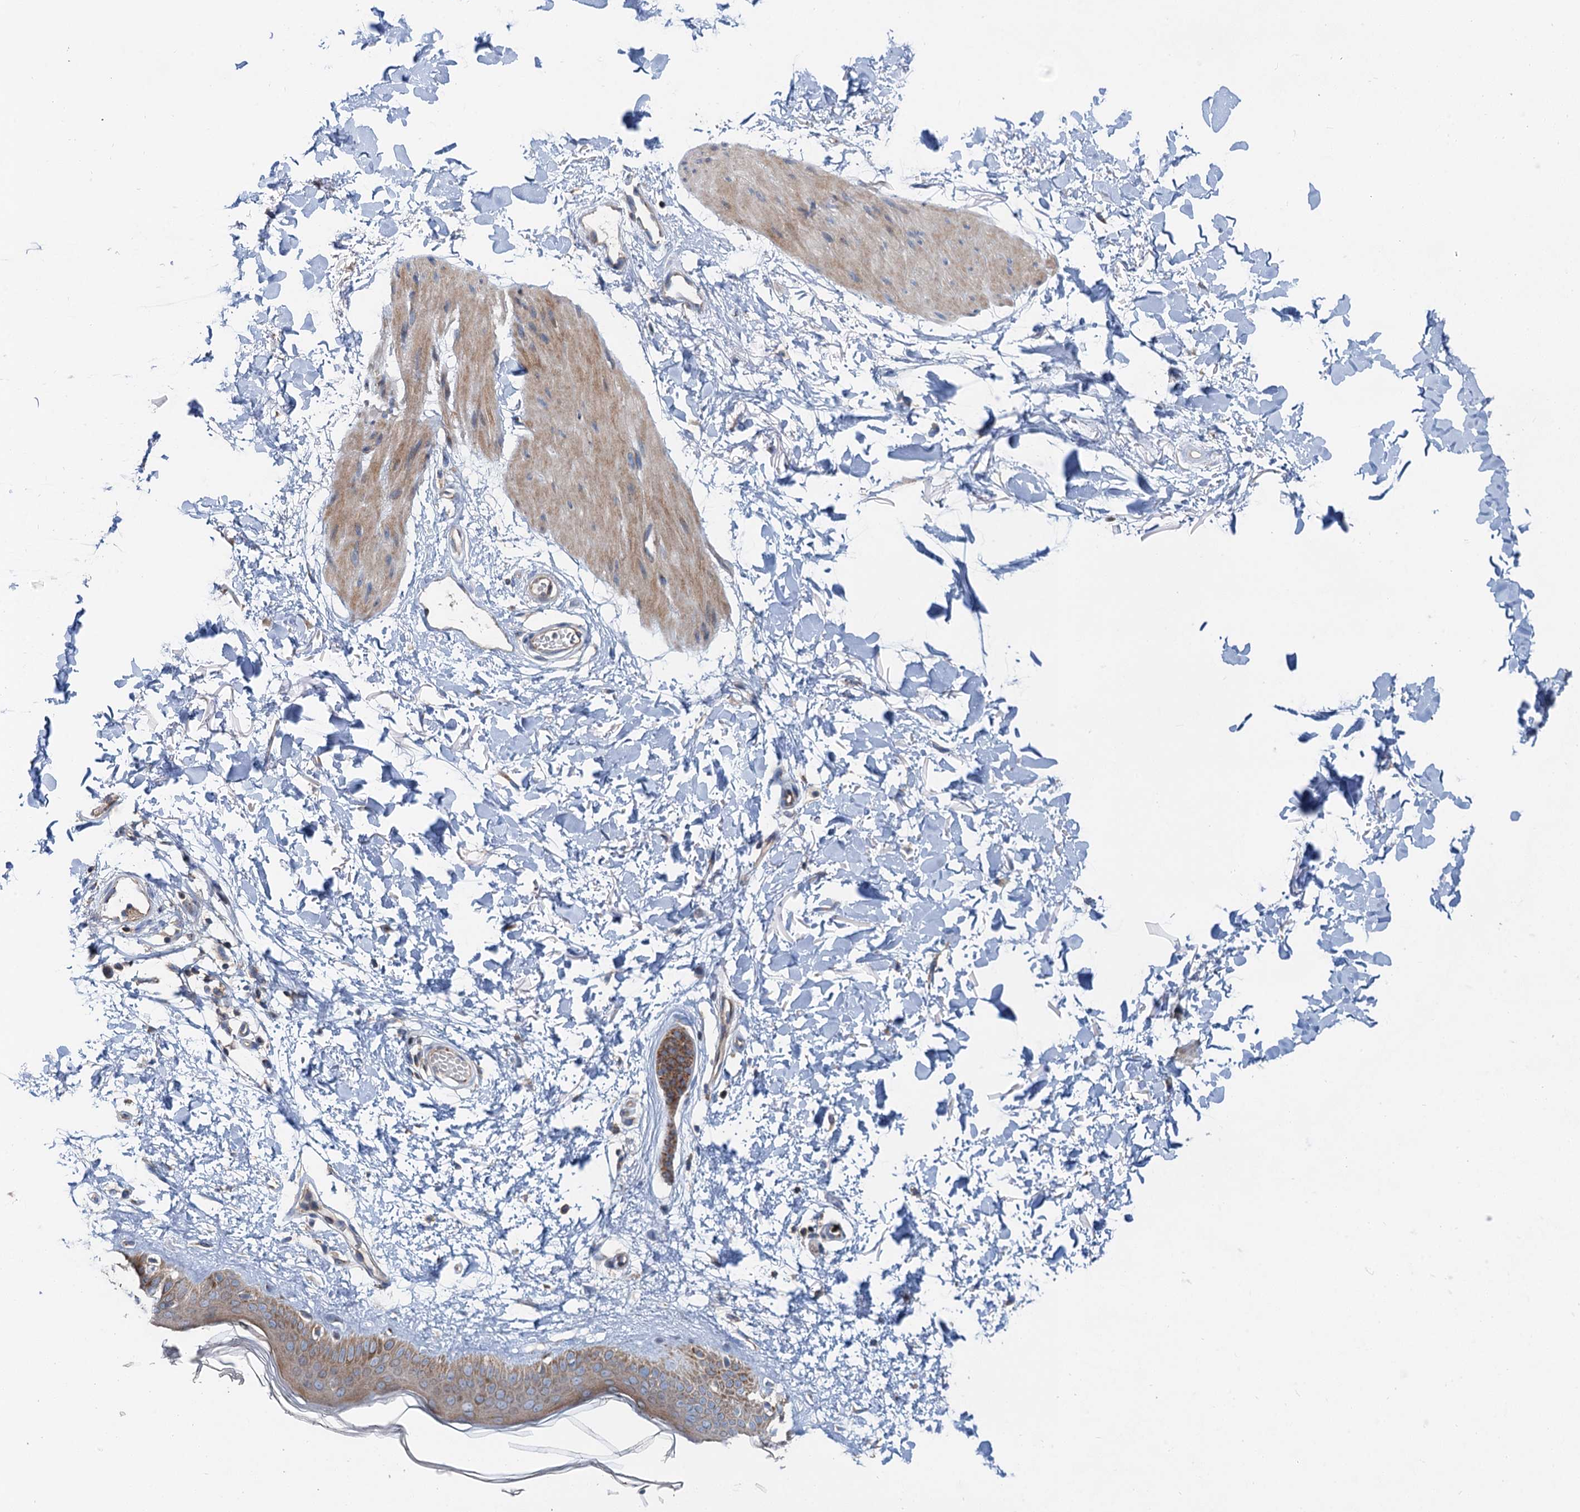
{"staining": {"intensity": "moderate", "quantity": "25%-75%", "location": "cytoplasmic/membranous"}, "tissue": "skin", "cell_type": "Fibroblasts", "image_type": "normal", "snomed": [{"axis": "morphology", "description": "Normal tissue, NOS"}, {"axis": "topography", "description": "Skin"}], "caption": "Brown immunohistochemical staining in normal skin exhibits moderate cytoplasmic/membranous staining in about 25%-75% of fibroblasts. The protein of interest is shown in brown color, while the nuclei are stained blue.", "gene": "ANKRD26", "patient": {"sex": "female", "age": 58}}